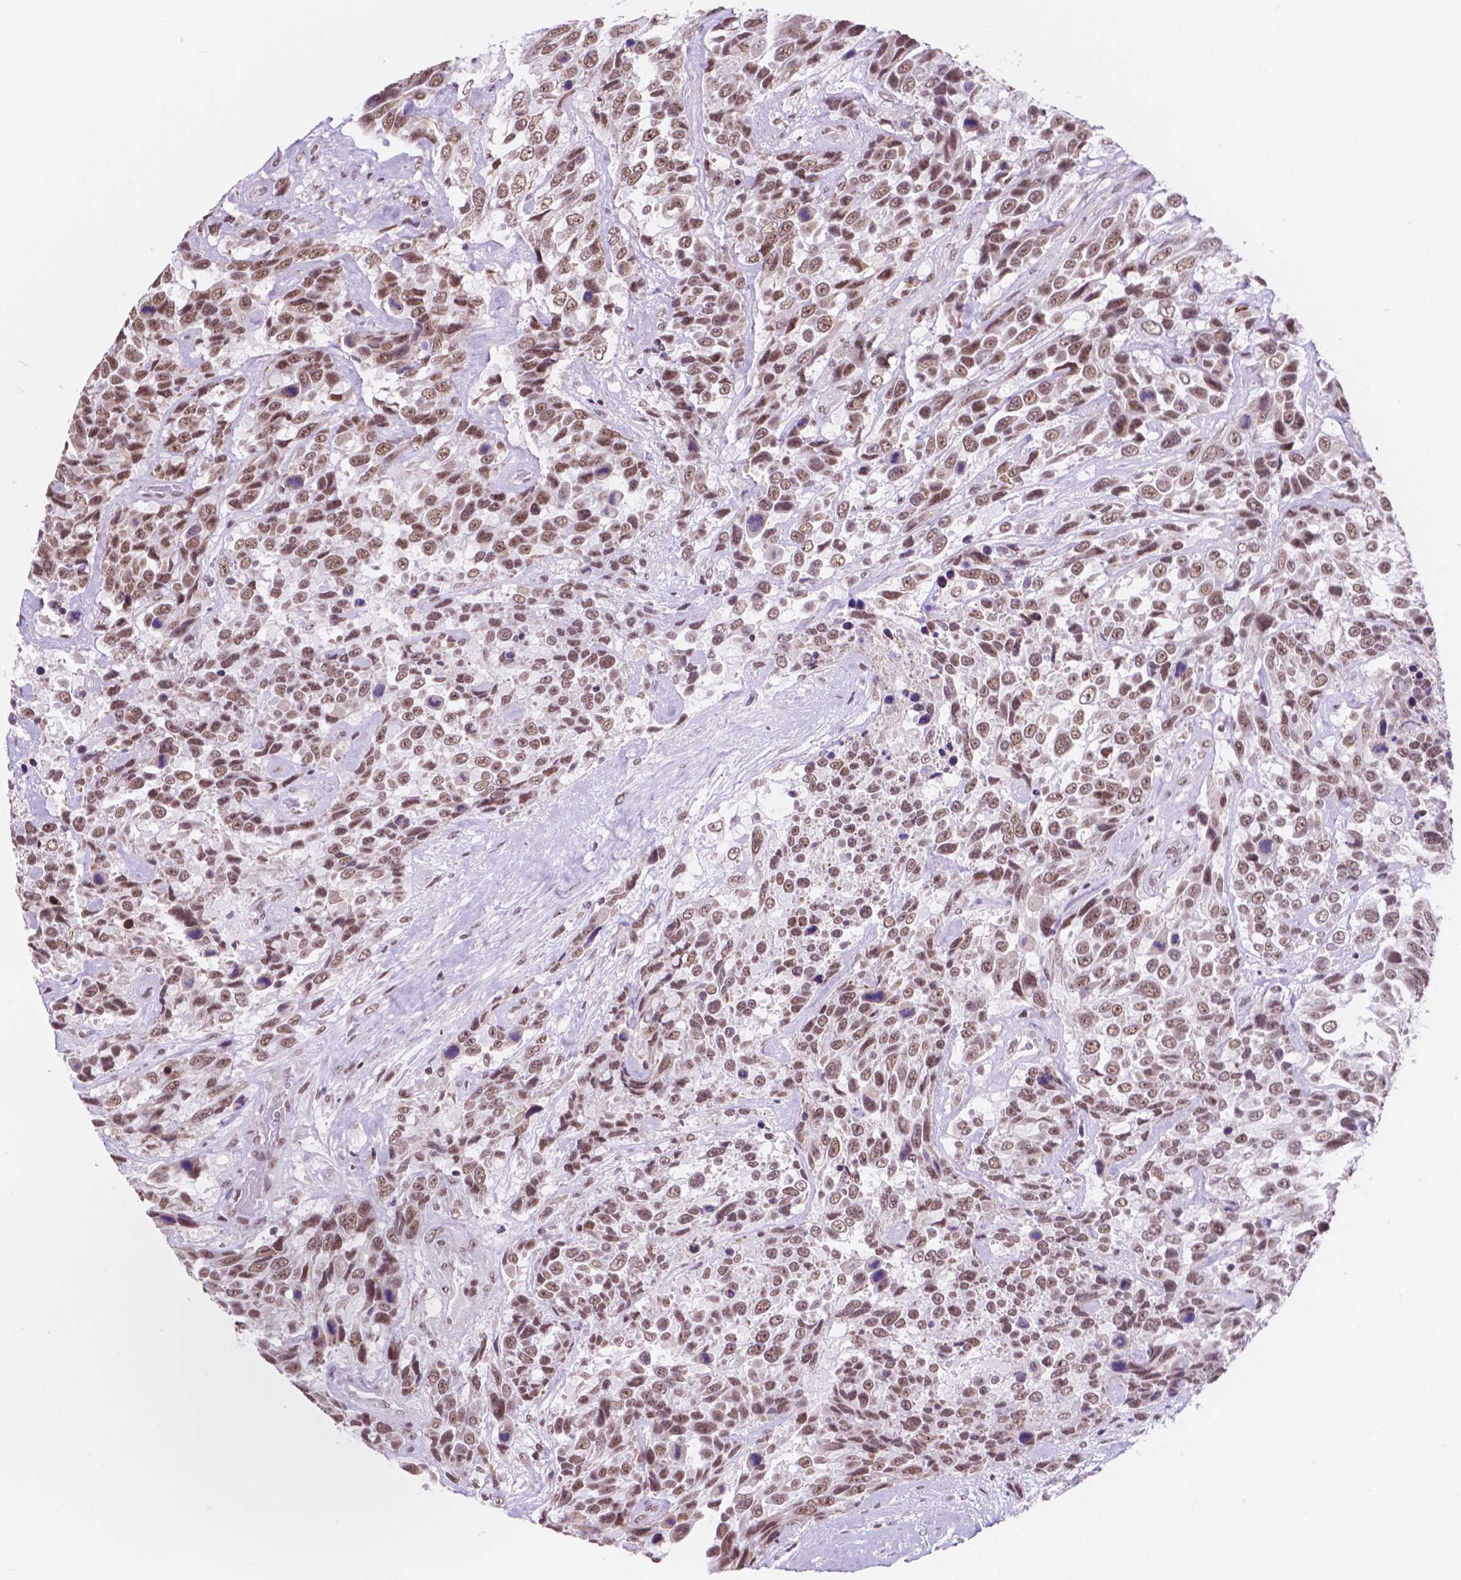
{"staining": {"intensity": "moderate", "quantity": ">75%", "location": "nuclear"}, "tissue": "urothelial cancer", "cell_type": "Tumor cells", "image_type": "cancer", "snomed": [{"axis": "morphology", "description": "Urothelial carcinoma, High grade"}, {"axis": "topography", "description": "Urinary bladder"}], "caption": "IHC histopathology image of neoplastic tissue: human urothelial carcinoma (high-grade) stained using immunohistochemistry (IHC) shows medium levels of moderate protein expression localized specifically in the nuclear of tumor cells, appearing as a nuclear brown color.", "gene": "BCAS2", "patient": {"sex": "female", "age": 70}}